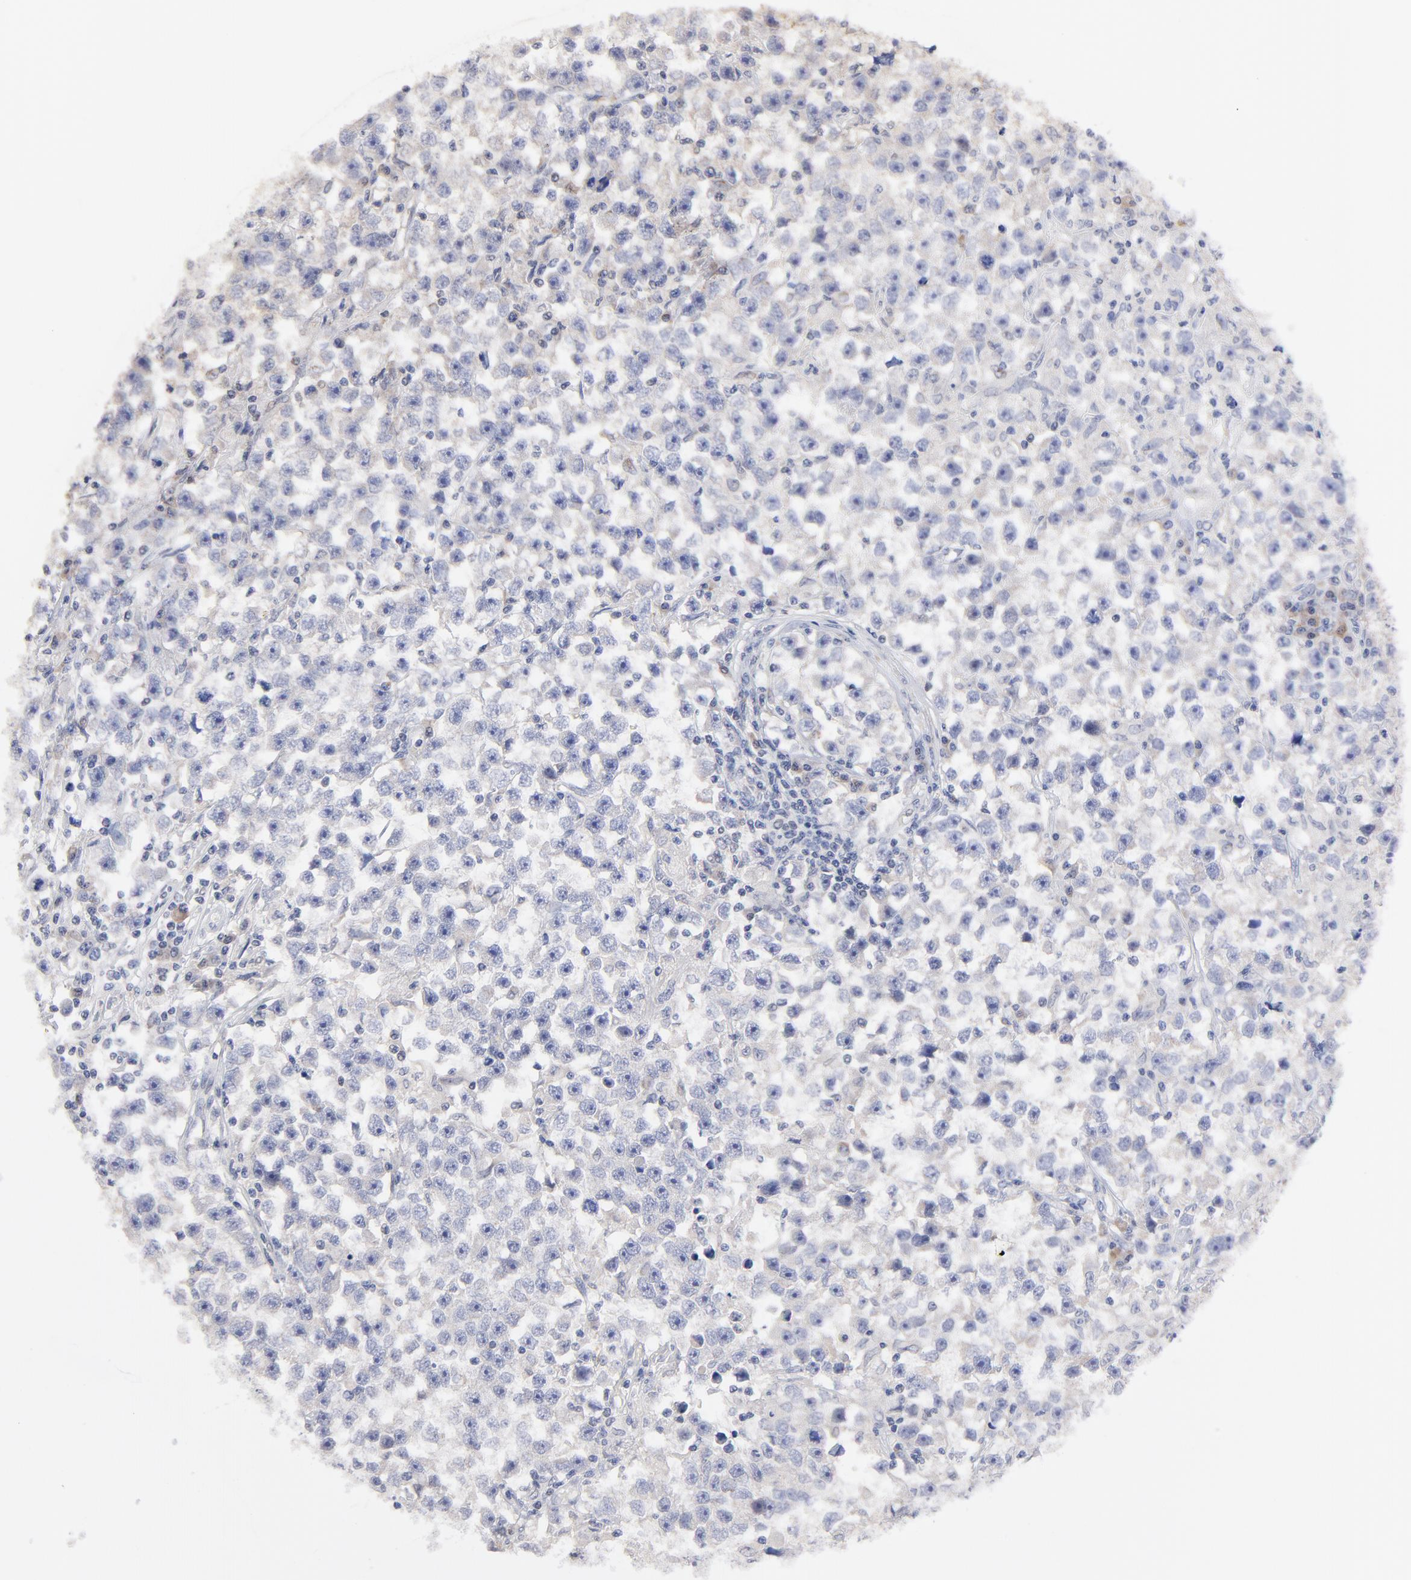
{"staining": {"intensity": "weak", "quantity": "<25%", "location": "cytoplasmic/membranous"}, "tissue": "testis cancer", "cell_type": "Tumor cells", "image_type": "cancer", "snomed": [{"axis": "morphology", "description": "Seminoma, NOS"}, {"axis": "topography", "description": "Testis"}], "caption": "Immunohistochemistry of testis cancer (seminoma) shows no expression in tumor cells.", "gene": "TWNK", "patient": {"sex": "male", "age": 33}}